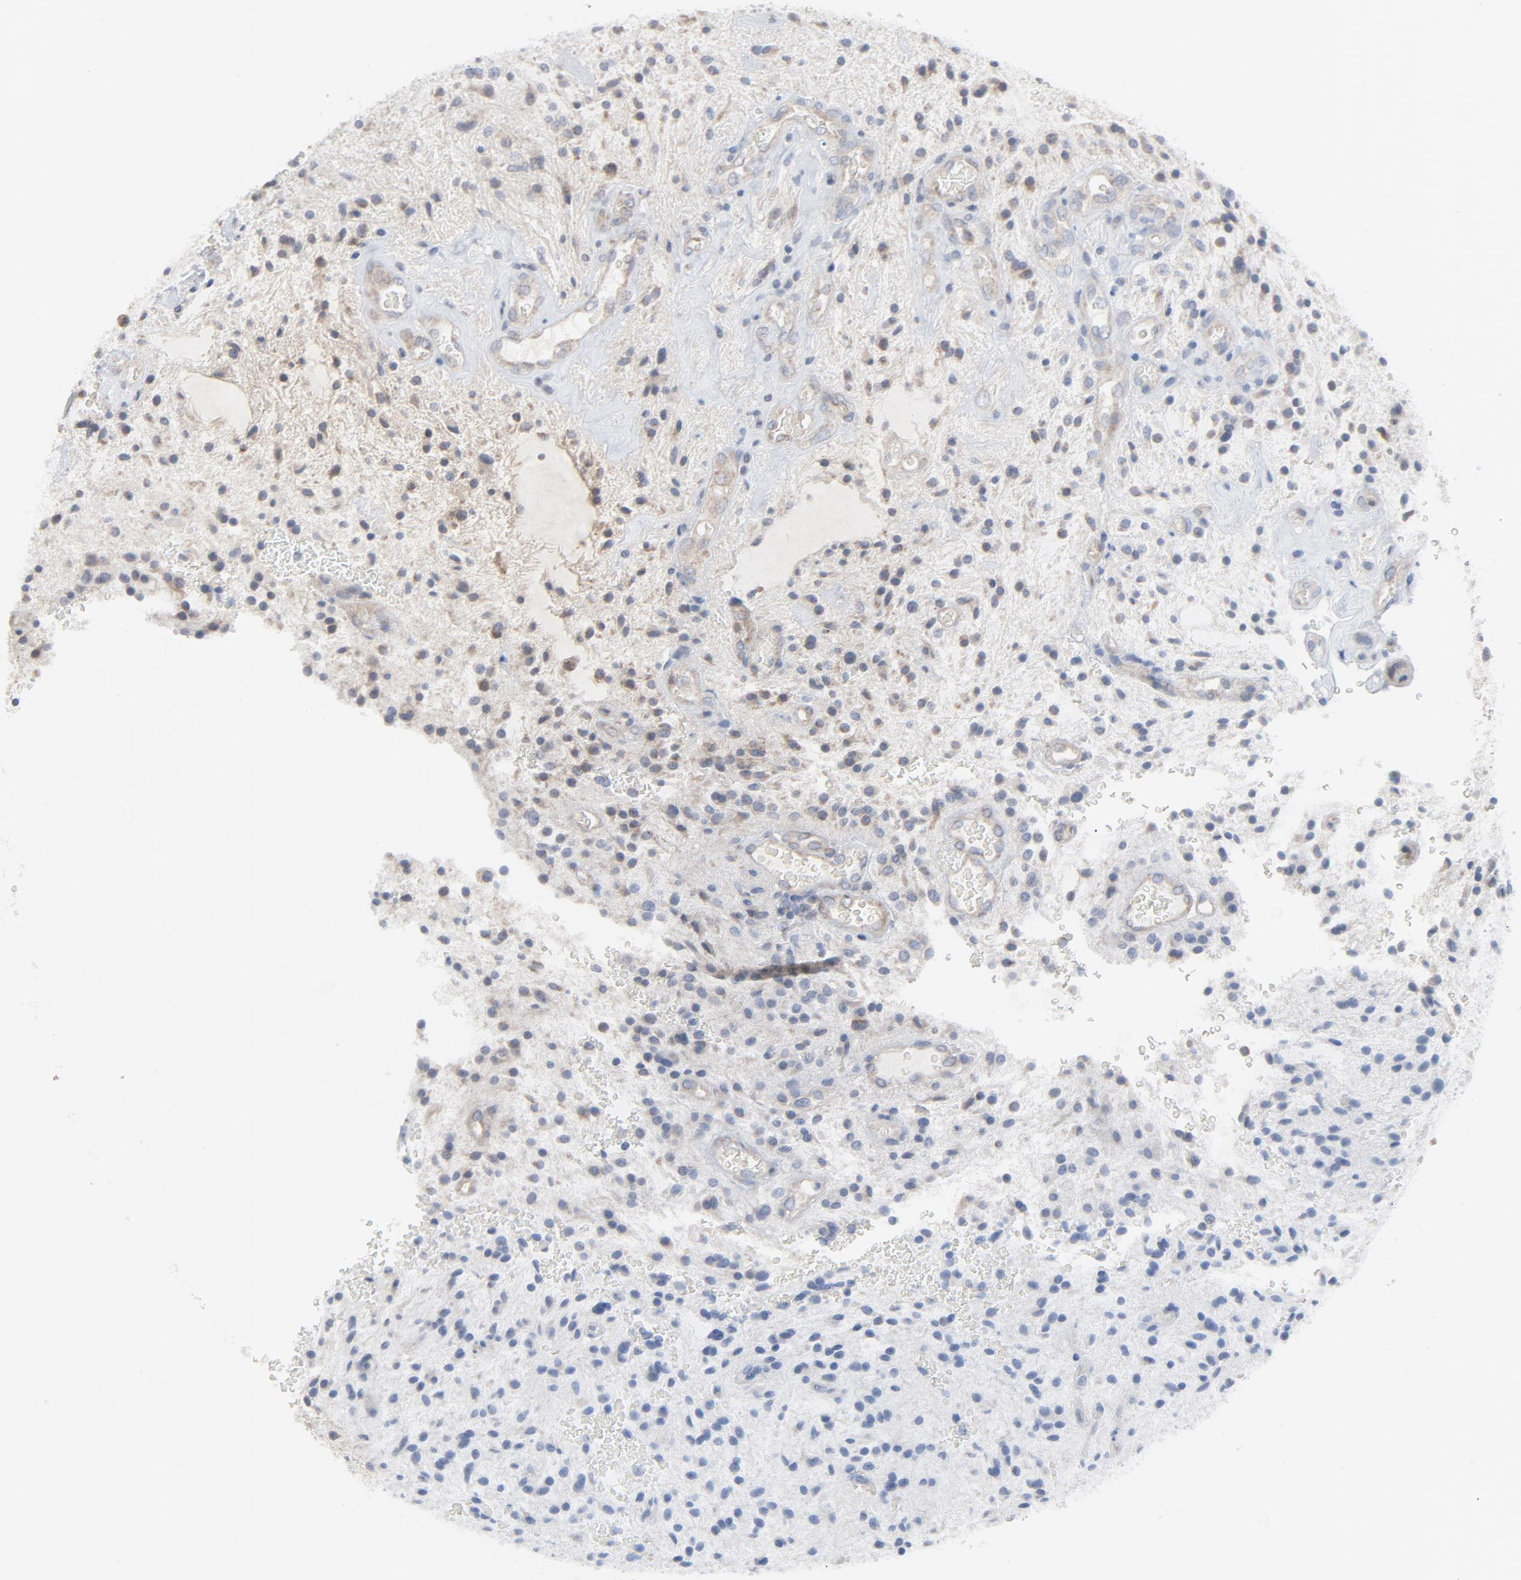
{"staining": {"intensity": "negative", "quantity": "none", "location": "none"}, "tissue": "glioma", "cell_type": "Tumor cells", "image_type": "cancer", "snomed": [{"axis": "morphology", "description": "Glioma, malignant, NOS"}, {"axis": "topography", "description": "Cerebellum"}], "caption": "High power microscopy micrograph of an immunohistochemistry micrograph of glioma (malignant), revealing no significant expression in tumor cells.", "gene": "C14orf119", "patient": {"sex": "female", "age": 10}}